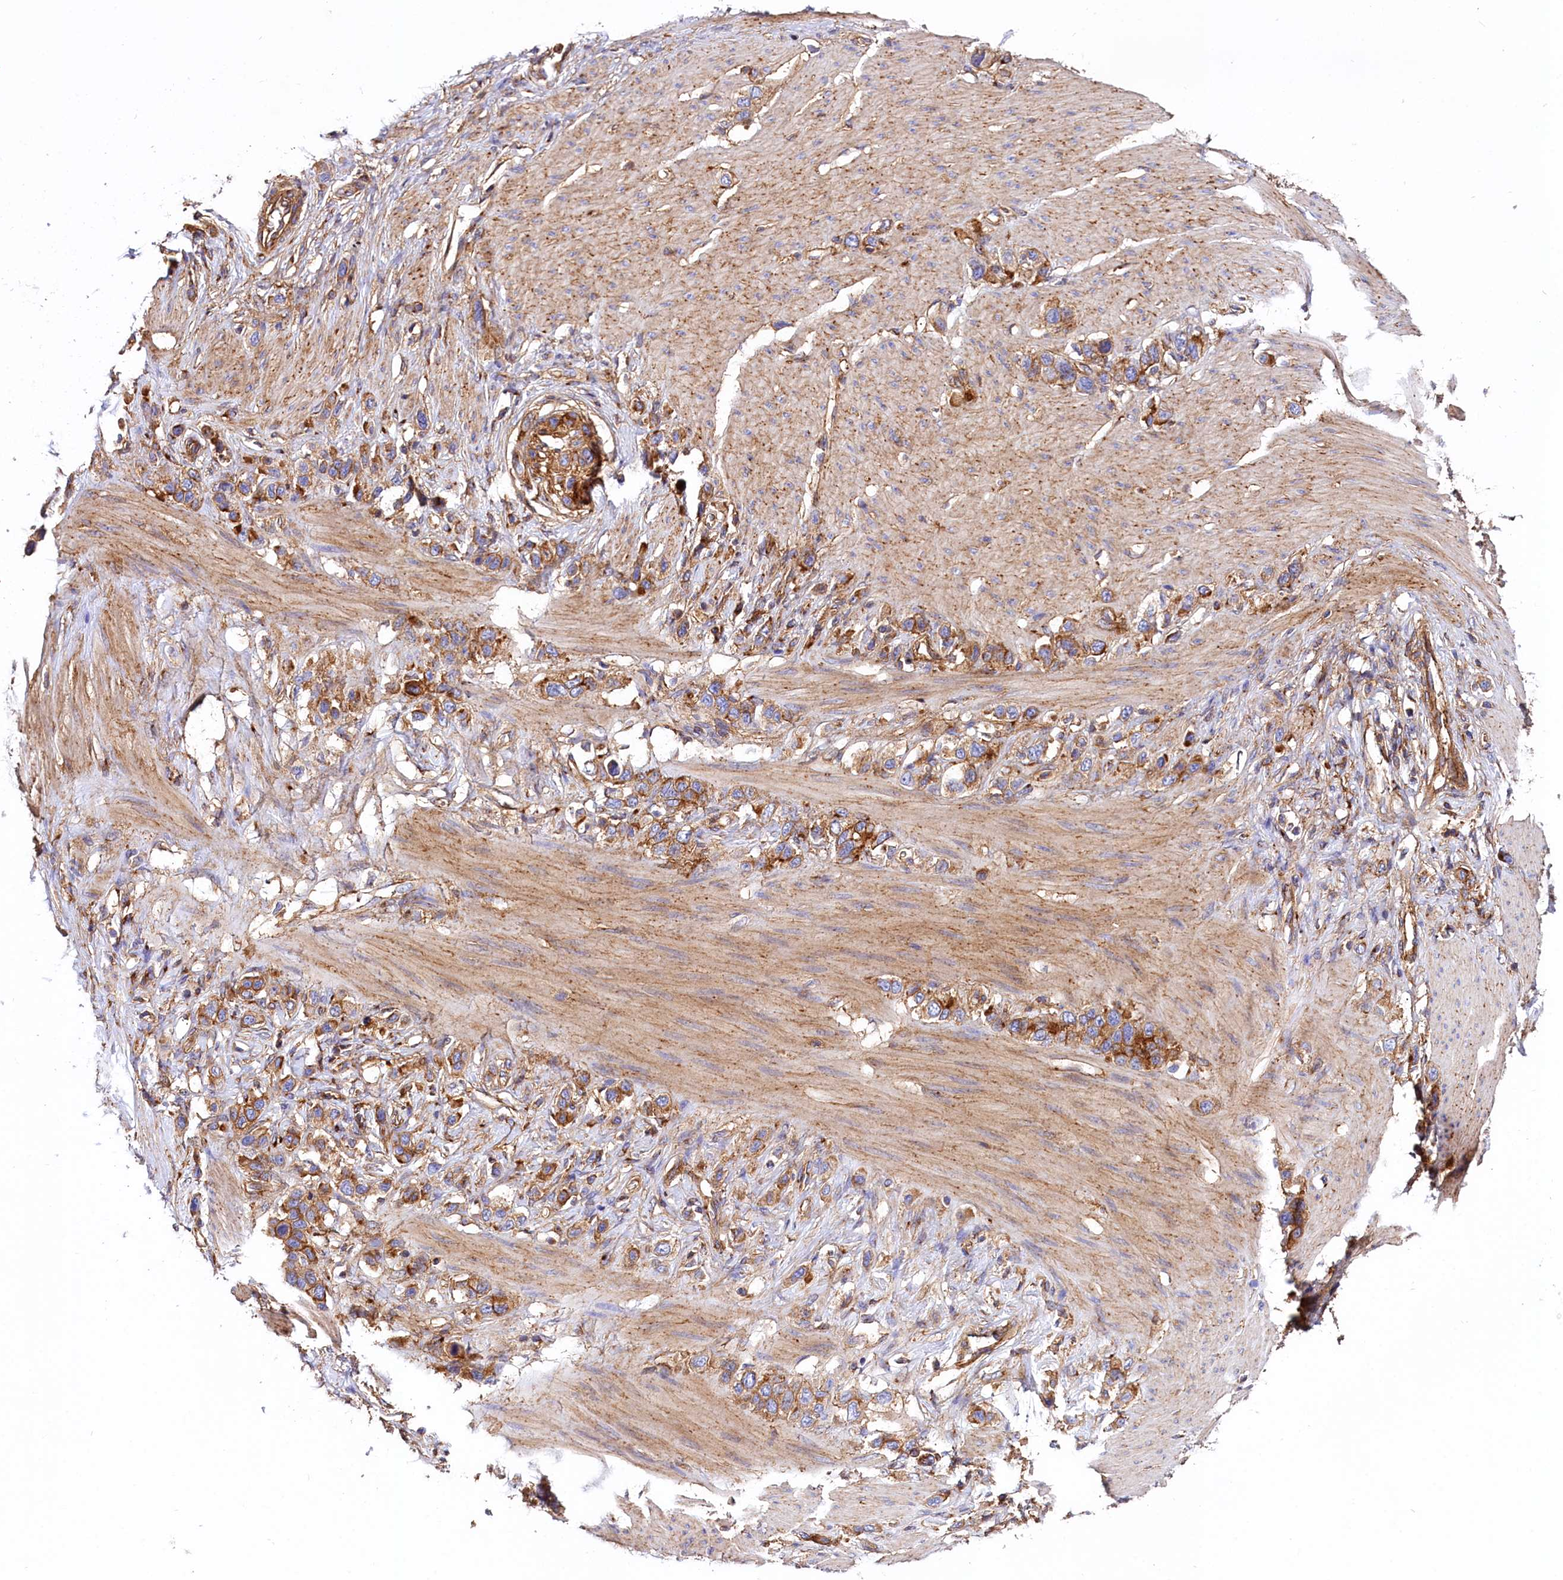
{"staining": {"intensity": "moderate", "quantity": ">75%", "location": "cytoplasmic/membranous"}, "tissue": "stomach cancer", "cell_type": "Tumor cells", "image_type": "cancer", "snomed": [{"axis": "morphology", "description": "Adenocarcinoma, NOS"}, {"axis": "morphology", "description": "Adenocarcinoma, High grade"}, {"axis": "topography", "description": "Stomach, upper"}, {"axis": "topography", "description": "Stomach, lower"}], "caption": "High-grade adenocarcinoma (stomach) stained for a protein demonstrates moderate cytoplasmic/membranous positivity in tumor cells.", "gene": "ANO6", "patient": {"sex": "female", "age": 65}}